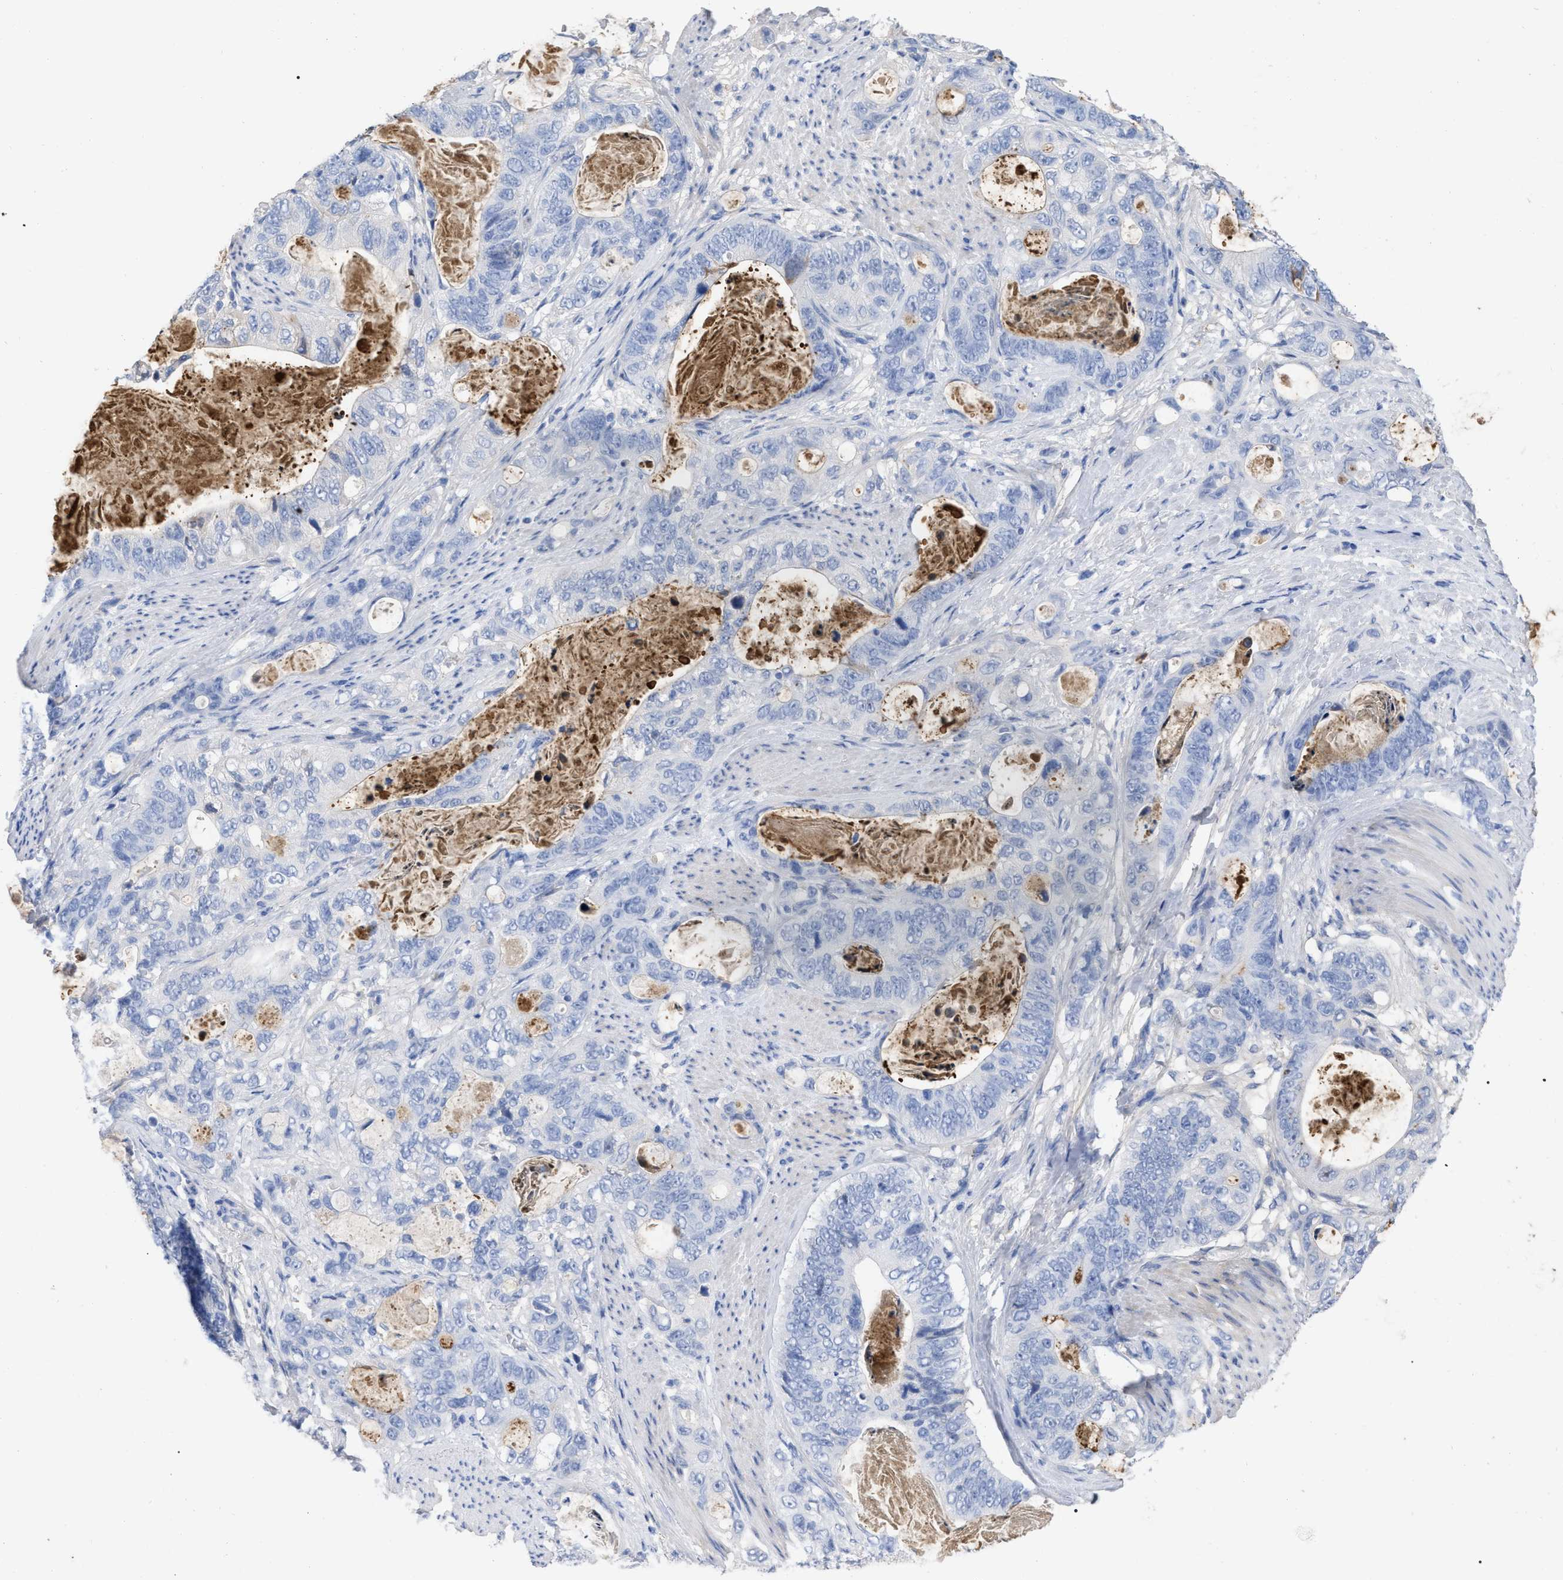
{"staining": {"intensity": "negative", "quantity": "none", "location": "none"}, "tissue": "stomach cancer", "cell_type": "Tumor cells", "image_type": "cancer", "snomed": [{"axis": "morphology", "description": "Normal tissue, NOS"}, {"axis": "morphology", "description": "Adenocarcinoma, NOS"}, {"axis": "topography", "description": "Stomach"}], "caption": "Immunohistochemical staining of stomach cancer exhibits no significant staining in tumor cells.", "gene": "IGHV5-51", "patient": {"sex": "female", "age": 89}}